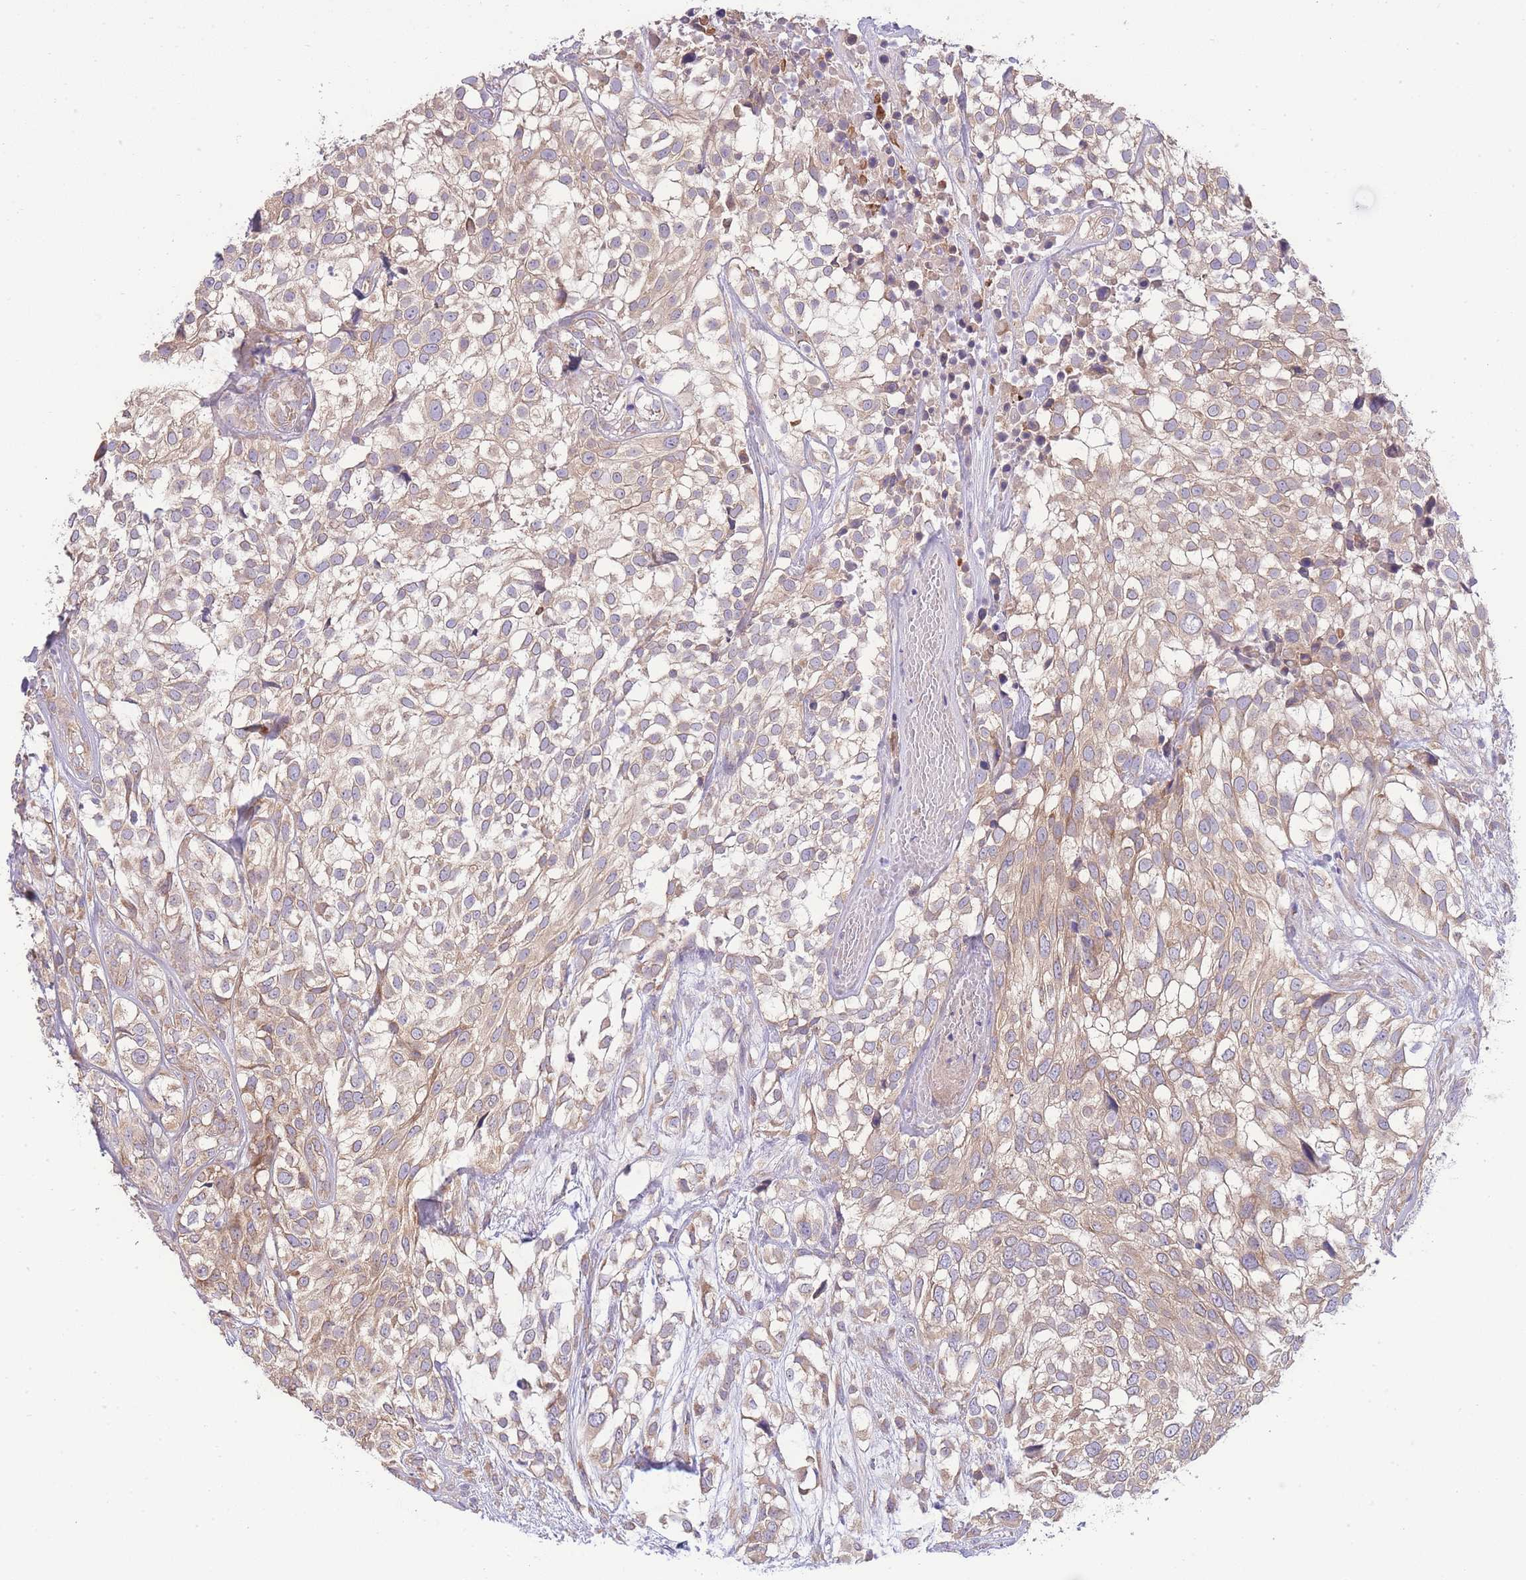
{"staining": {"intensity": "moderate", "quantity": ">75%", "location": "cytoplasmic/membranous"}, "tissue": "urothelial cancer", "cell_type": "Tumor cells", "image_type": "cancer", "snomed": [{"axis": "morphology", "description": "Urothelial carcinoma, High grade"}, {"axis": "topography", "description": "Urinary bladder"}], "caption": "High-power microscopy captured an IHC histopathology image of high-grade urothelial carcinoma, revealing moderate cytoplasmic/membranous positivity in about >75% of tumor cells.", "gene": "BEX1", "patient": {"sex": "male", "age": 56}}